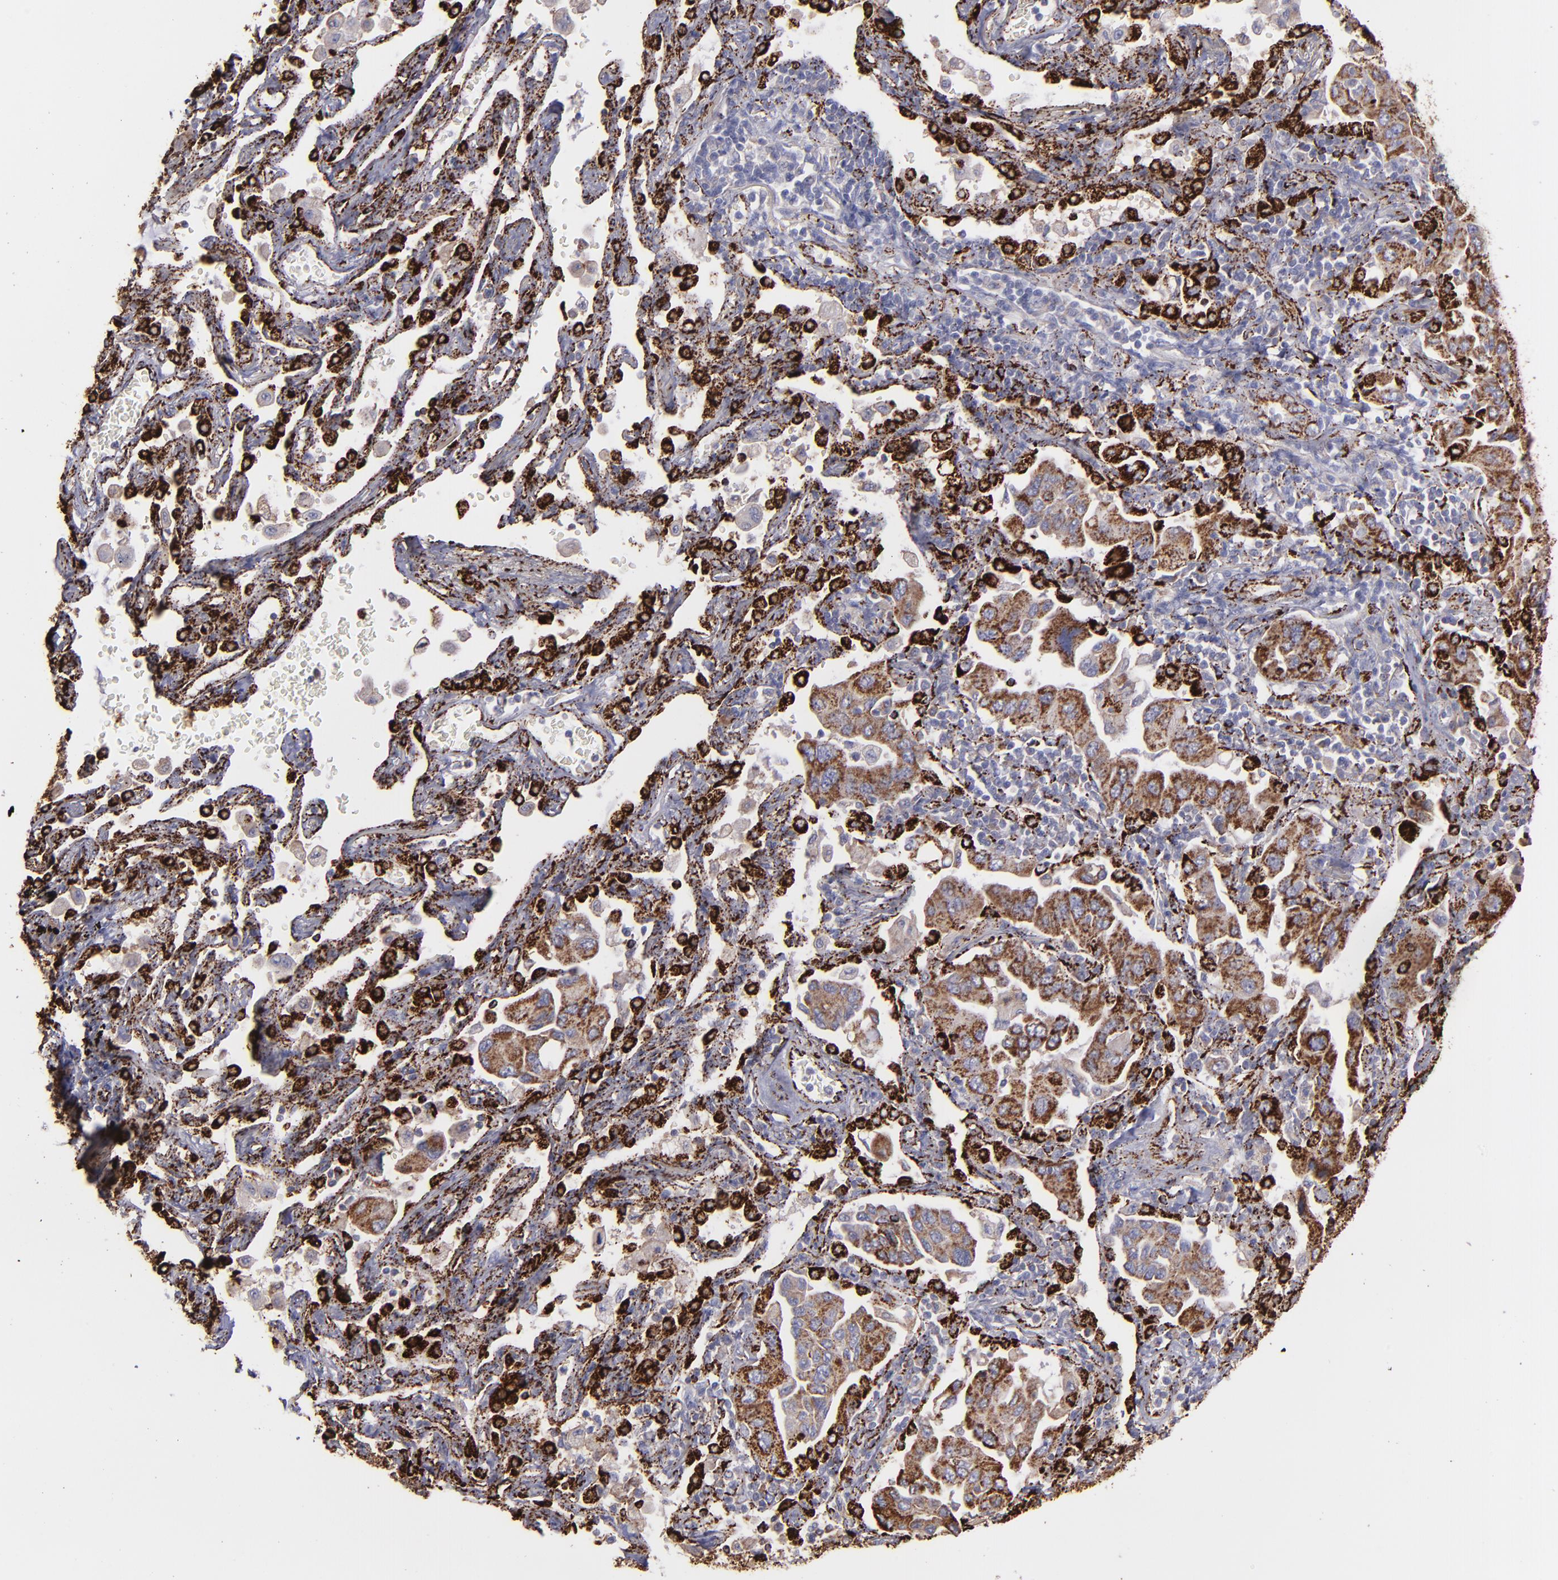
{"staining": {"intensity": "moderate", "quantity": ">75%", "location": "cytoplasmic/membranous"}, "tissue": "lung cancer", "cell_type": "Tumor cells", "image_type": "cancer", "snomed": [{"axis": "morphology", "description": "Adenocarcinoma, NOS"}, {"axis": "topography", "description": "Lung"}], "caption": "Human lung cancer stained with a protein marker displays moderate staining in tumor cells.", "gene": "MAOB", "patient": {"sex": "female", "age": 65}}